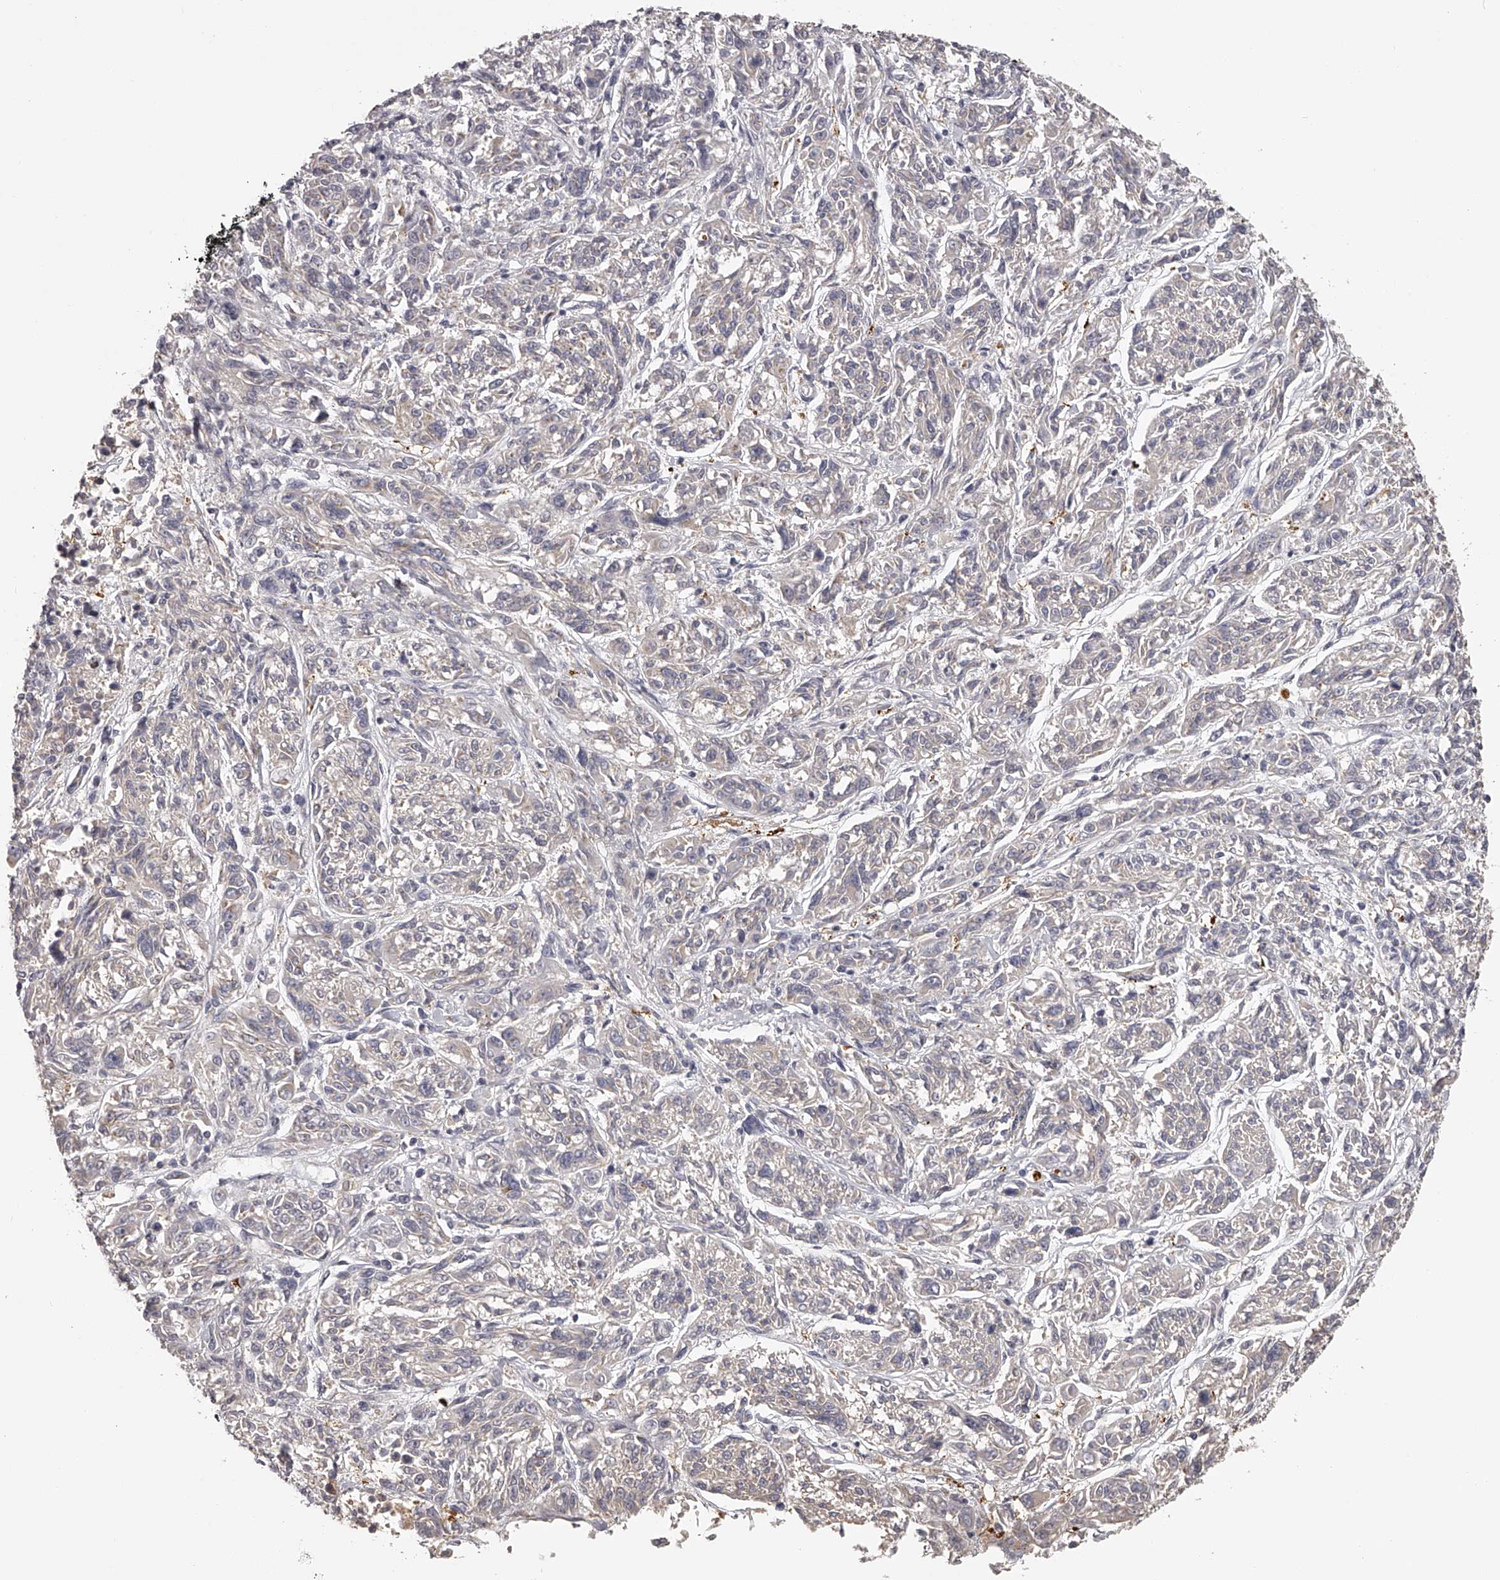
{"staining": {"intensity": "negative", "quantity": "none", "location": "none"}, "tissue": "melanoma", "cell_type": "Tumor cells", "image_type": "cancer", "snomed": [{"axis": "morphology", "description": "Malignant melanoma, NOS"}, {"axis": "topography", "description": "Skin"}], "caption": "The micrograph reveals no significant positivity in tumor cells of malignant melanoma. (DAB IHC visualized using brightfield microscopy, high magnification).", "gene": "TNN", "patient": {"sex": "male", "age": 53}}